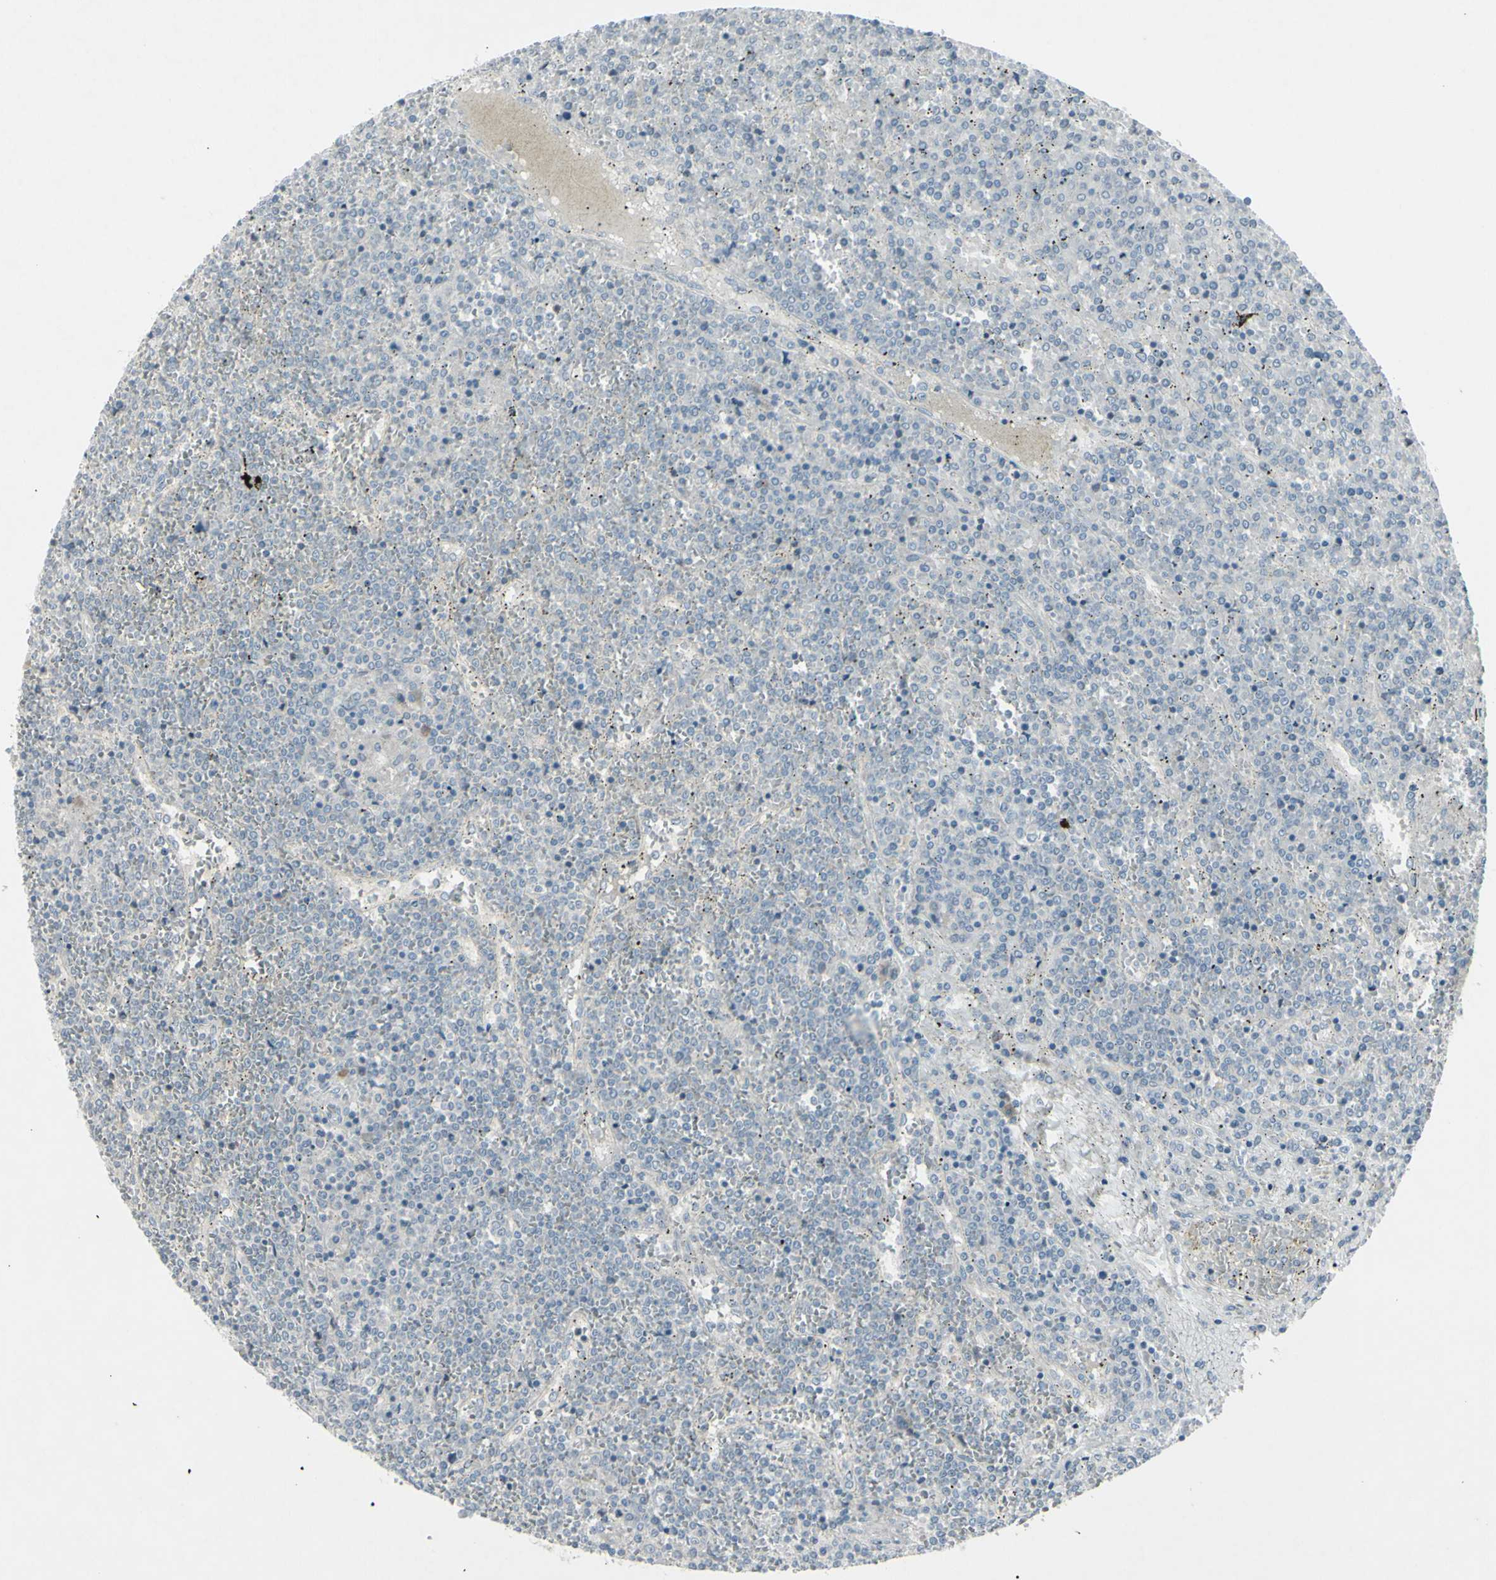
{"staining": {"intensity": "negative", "quantity": "none", "location": "none"}, "tissue": "lymphoma", "cell_type": "Tumor cells", "image_type": "cancer", "snomed": [{"axis": "morphology", "description": "Malignant lymphoma, non-Hodgkin's type, Low grade"}, {"axis": "topography", "description": "Spleen"}], "caption": "This photomicrograph is of lymphoma stained with immunohistochemistry (IHC) to label a protein in brown with the nuclei are counter-stained blue. There is no staining in tumor cells. (DAB IHC, high magnification).", "gene": "SH3GL2", "patient": {"sex": "female", "age": 19}}